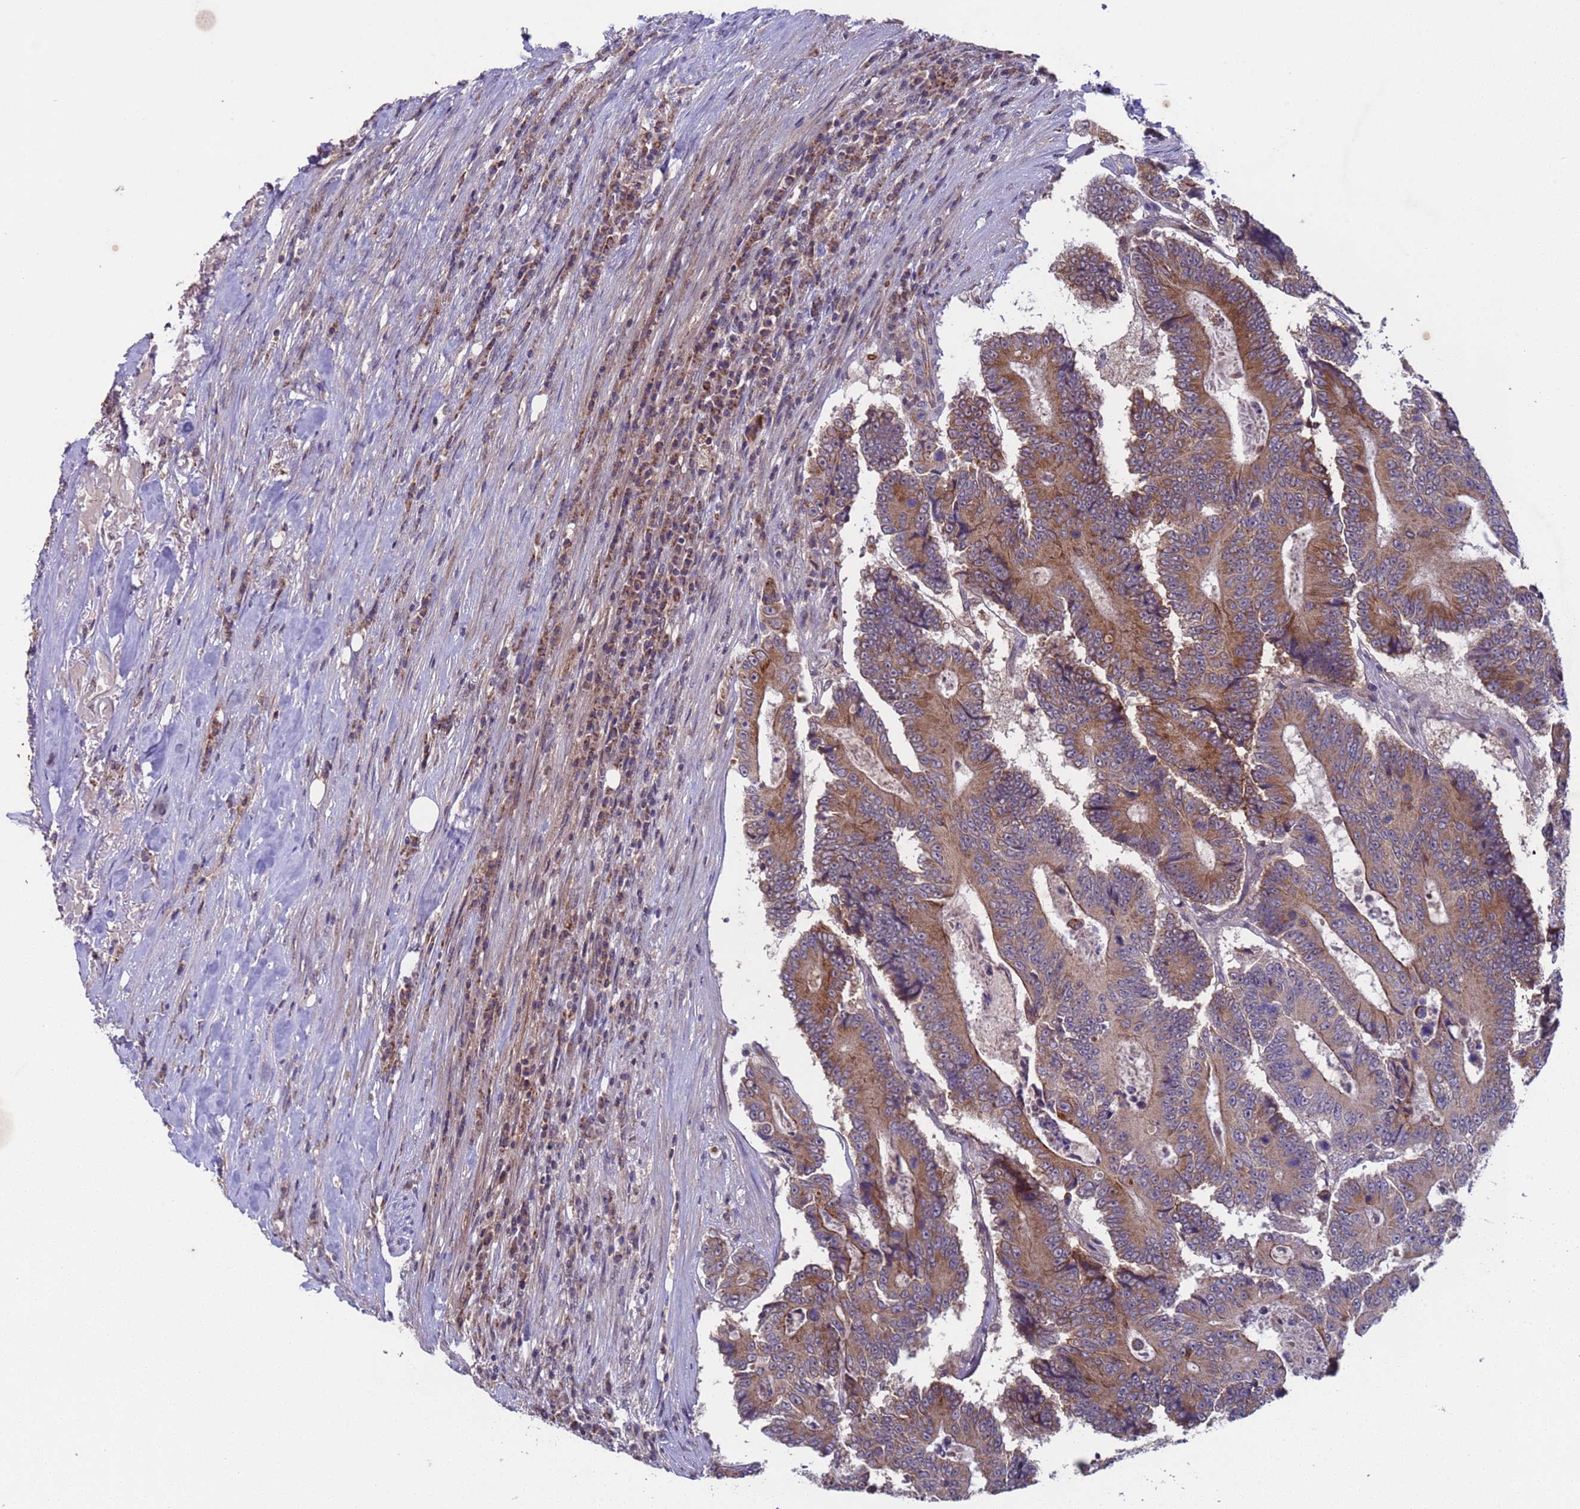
{"staining": {"intensity": "moderate", "quantity": ">75%", "location": "cytoplasmic/membranous"}, "tissue": "colorectal cancer", "cell_type": "Tumor cells", "image_type": "cancer", "snomed": [{"axis": "morphology", "description": "Adenocarcinoma, NOS"}, {"axis": "topography", "description": "Colon"}], "caption": "Colorectal cancer was stained to show a protein in brown. There is medium levels of moderate cytoplasmic/membranous staining in approximately >75% of tumor cells. The staining was performed using DAB, with brown indicating positive protein expression. Nuclei are stained blue with hematoxylin.", "gene": "ACAD8", "patient": {"sex": "male", "age": 83}}